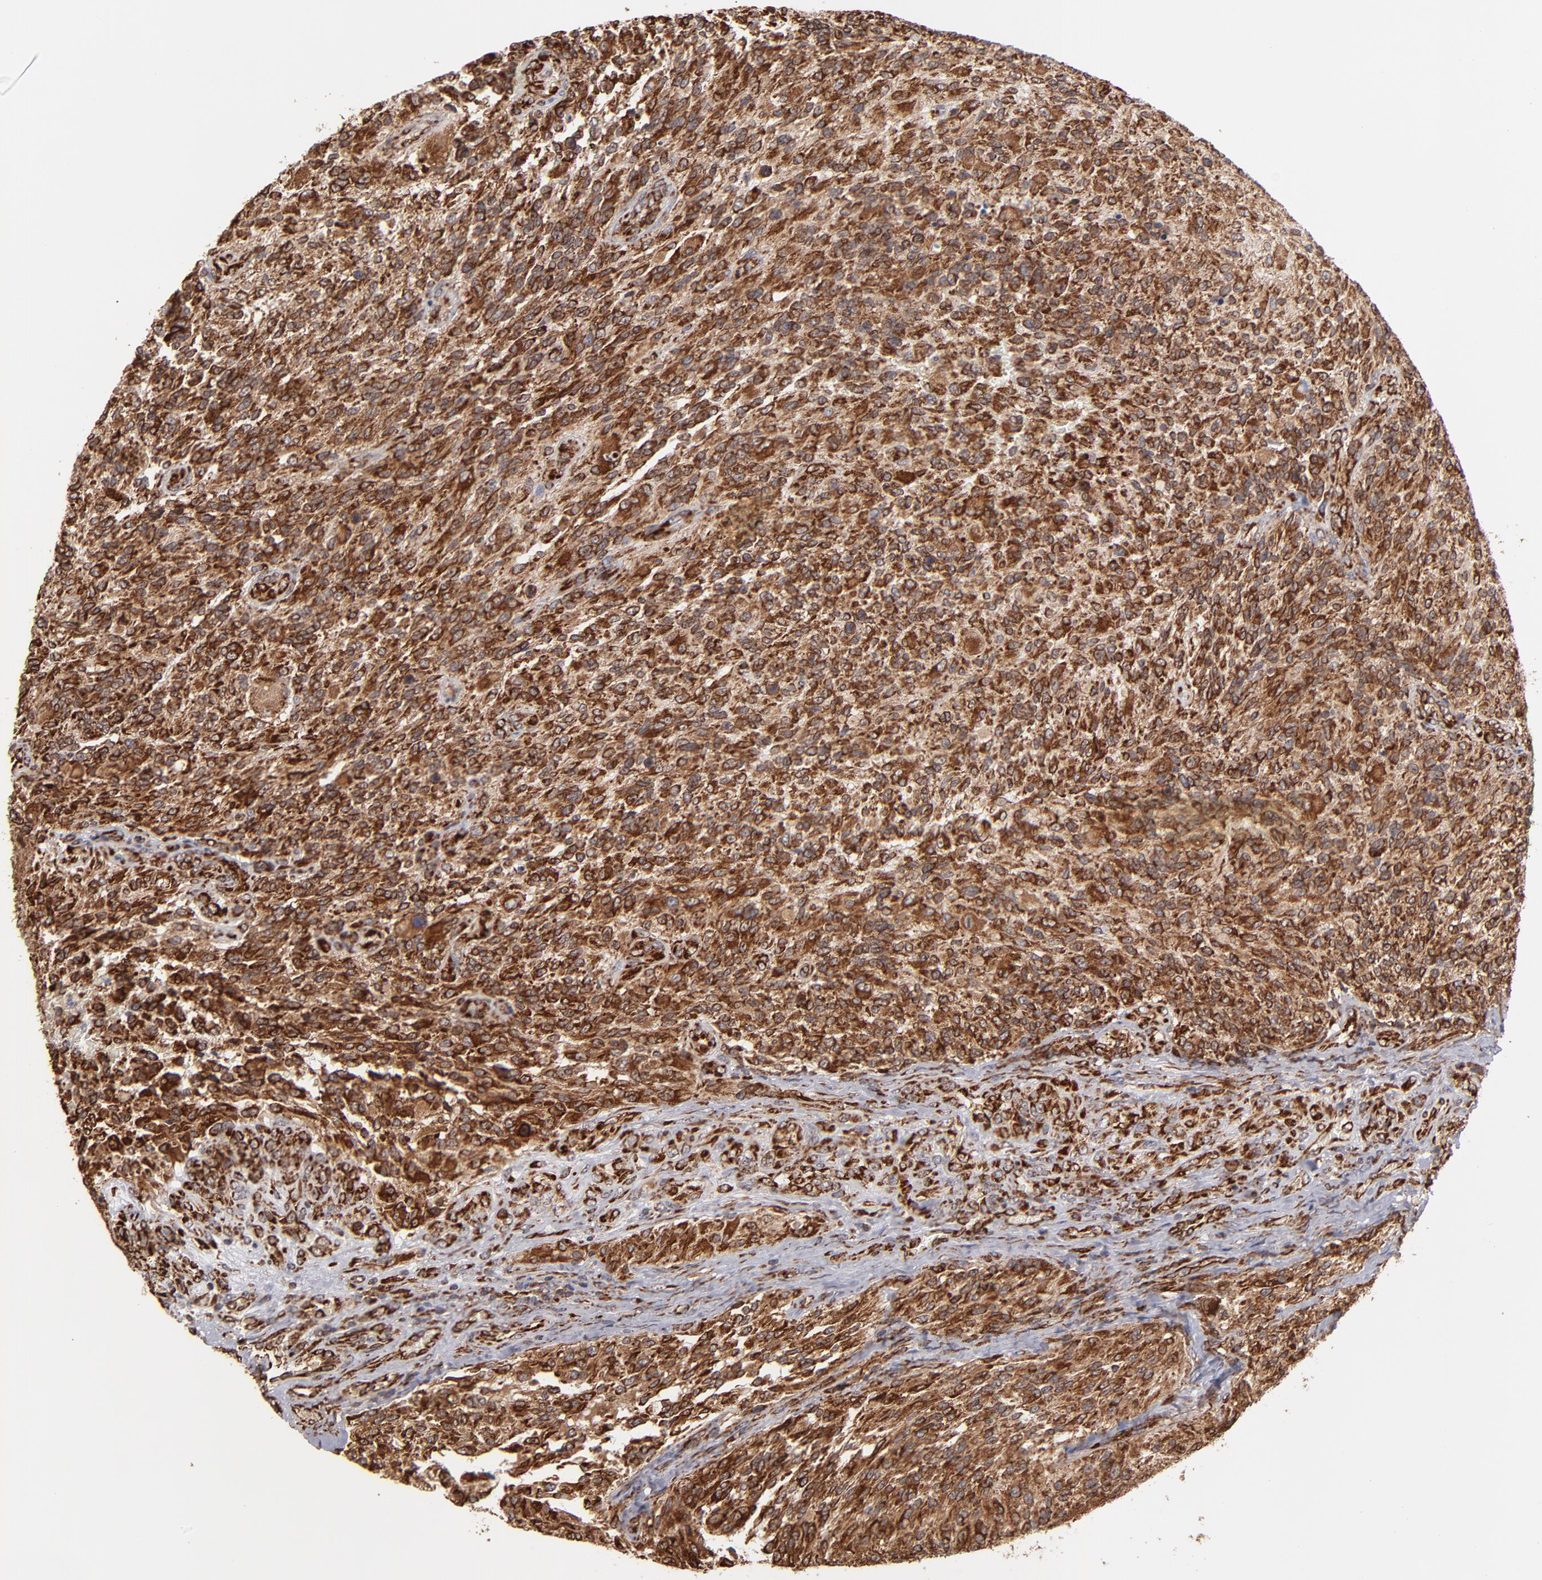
{"staining": {"intensity": "strong", "quantity": ">75%", "location": "cytoplasmic/membranous"}, "tissue": "glioma", "cell_type": "Tumor cells", "image_type": "cancer", "snomed": [{"axis": "morphology", "description": "Normal tissue, NOS"}, {"axis": "morphology", "description": "Glioma, malignant, High grade"}, {"axis": "topography", "description": "Cerebral cortex"}], "caption": "Glioma was stained to show a protein in brown. There is high levels of strong cytoplasmic/membranous positivity in about >75% of tumor cells. (IHC, brightfield microscopy, high magnification).", "gene": "KTN1", "patient": {"sex": "male", "age": 56}}